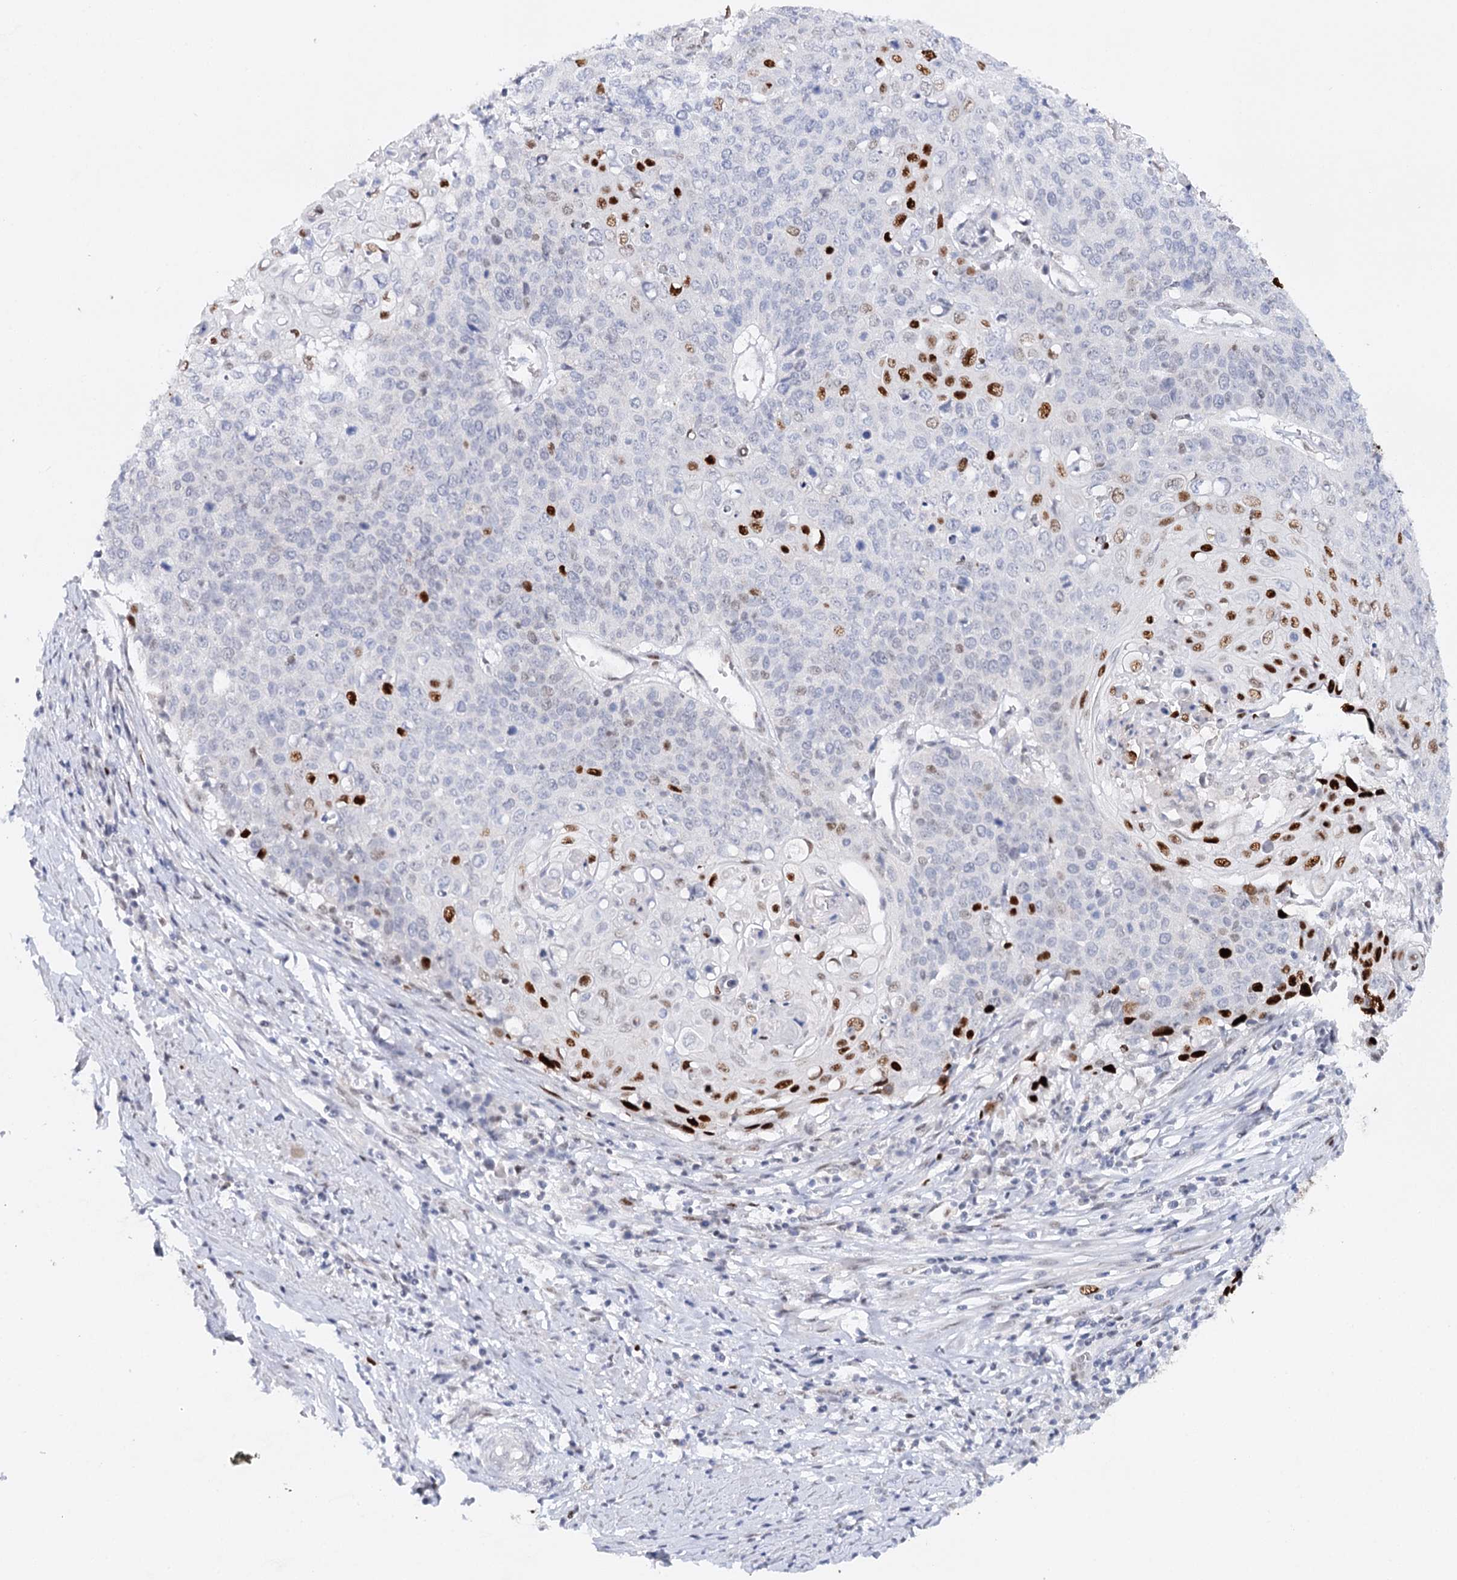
{"staining": {"intensity": "strong", "quantity": "<25%", "location": "nuclear"}, "tissue": "cervical cancer", "cell_type": "Tumor cells", "image_type": "cancer", "snomed": [{"axis": "morphology", "description": "Squamous cell carcinoma, NOS"}, {"axis": "topography", "description": "Cervix"}], "caption": "This image exhibits IHC staining of human cervical cancer, with medium strong nuclear expression in approximately <25% of tumor cells.", "gene": "TP53", "patient": {"sex": "female", "age": 39}}